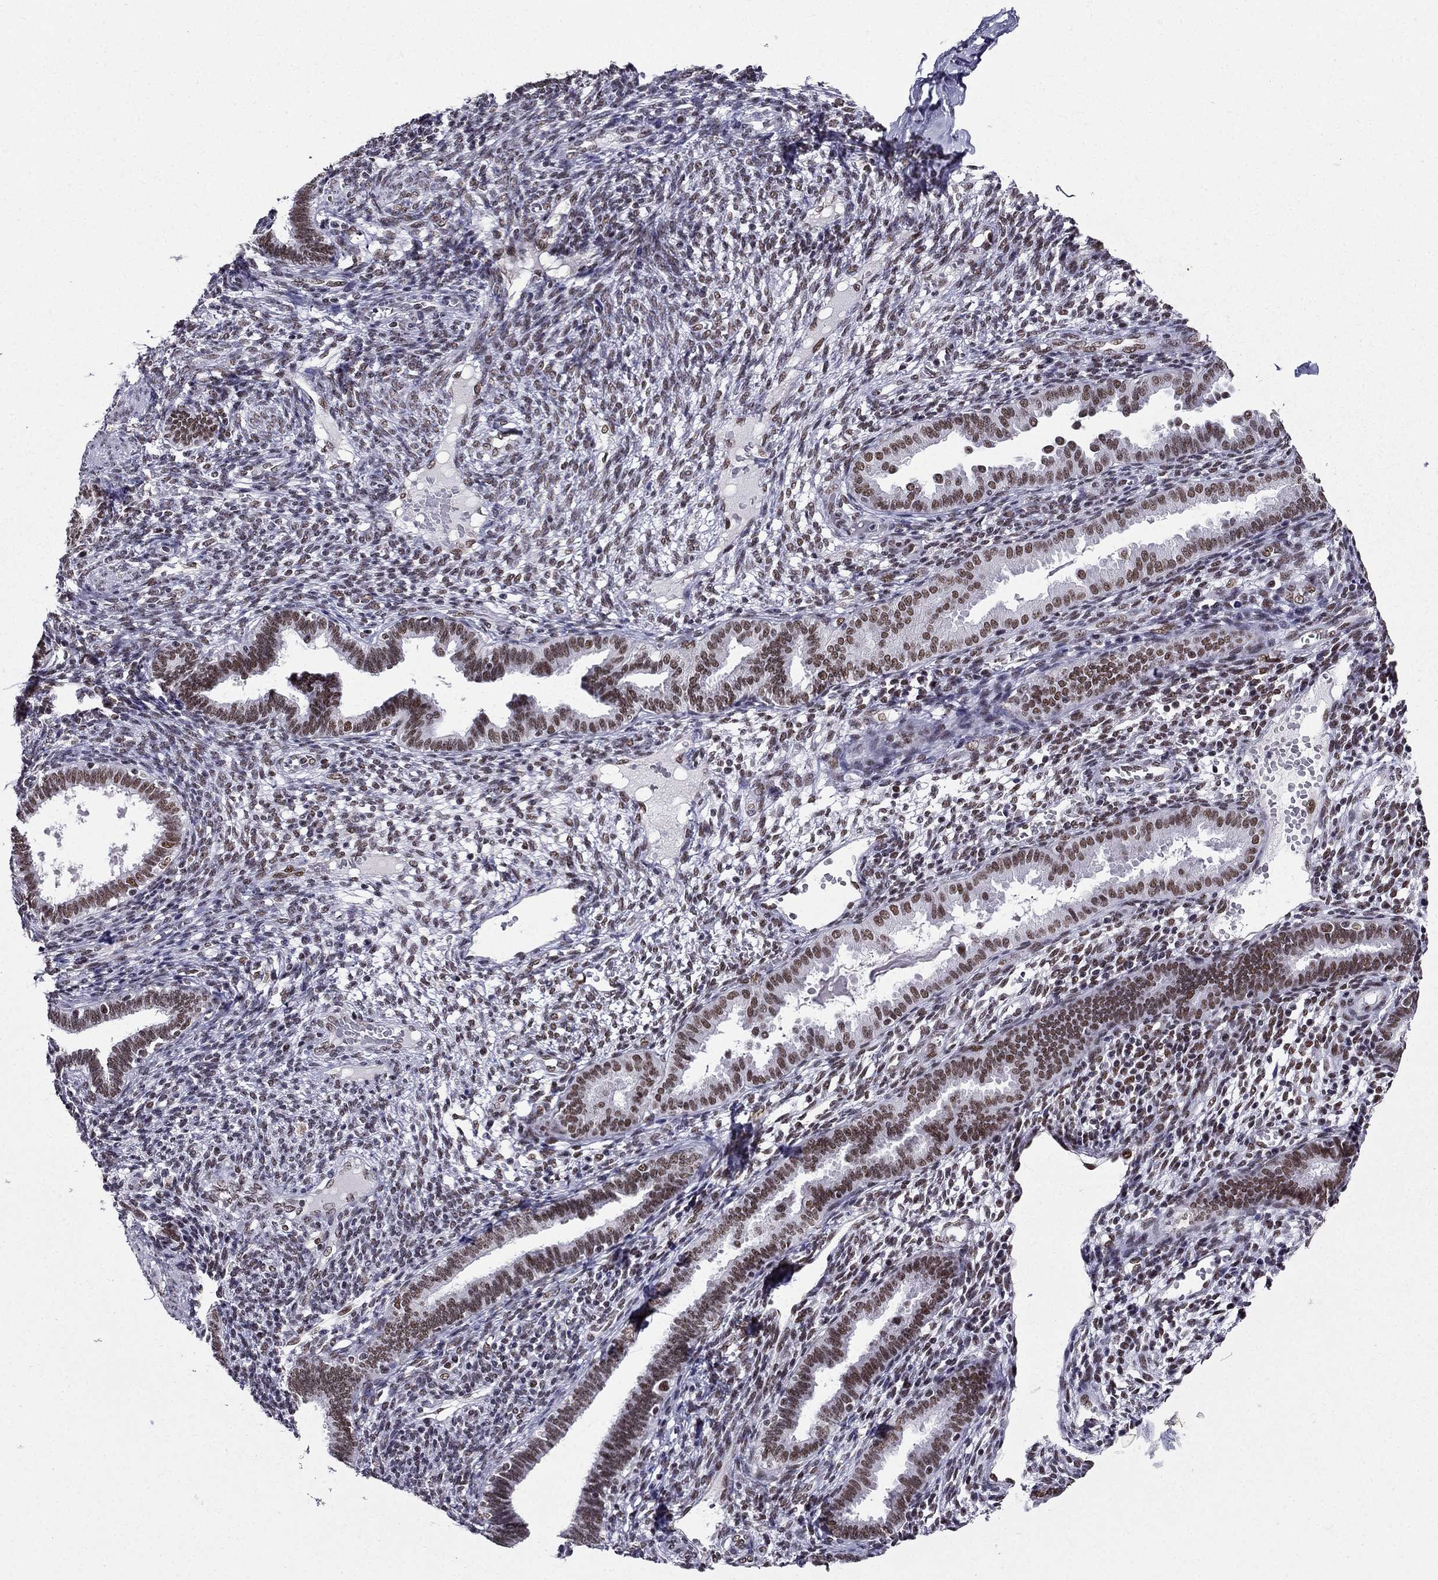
{"staining": {"intensity": "moderate", "quantity": "<25%", "location": "nuclear"}, "tissue": "endometrium", "cell_type": "Cells in endometrial stroma", "image_type": "normal", "snomed": [{"axis": "morphology", "description": "Normal tissue, NOS"}, {"axis": "topography", "description": "Endometrium"}], "caption": "Unremarkable endometrium exhibits moderate nuclear staining in about <25% of cells in endometrial stroma, visualized by immunohistochemistry. (IHC, brightfield microscopy, high magnification).", "gene": "ZNF420", "patient": {"sex": "female", "age": 42}}